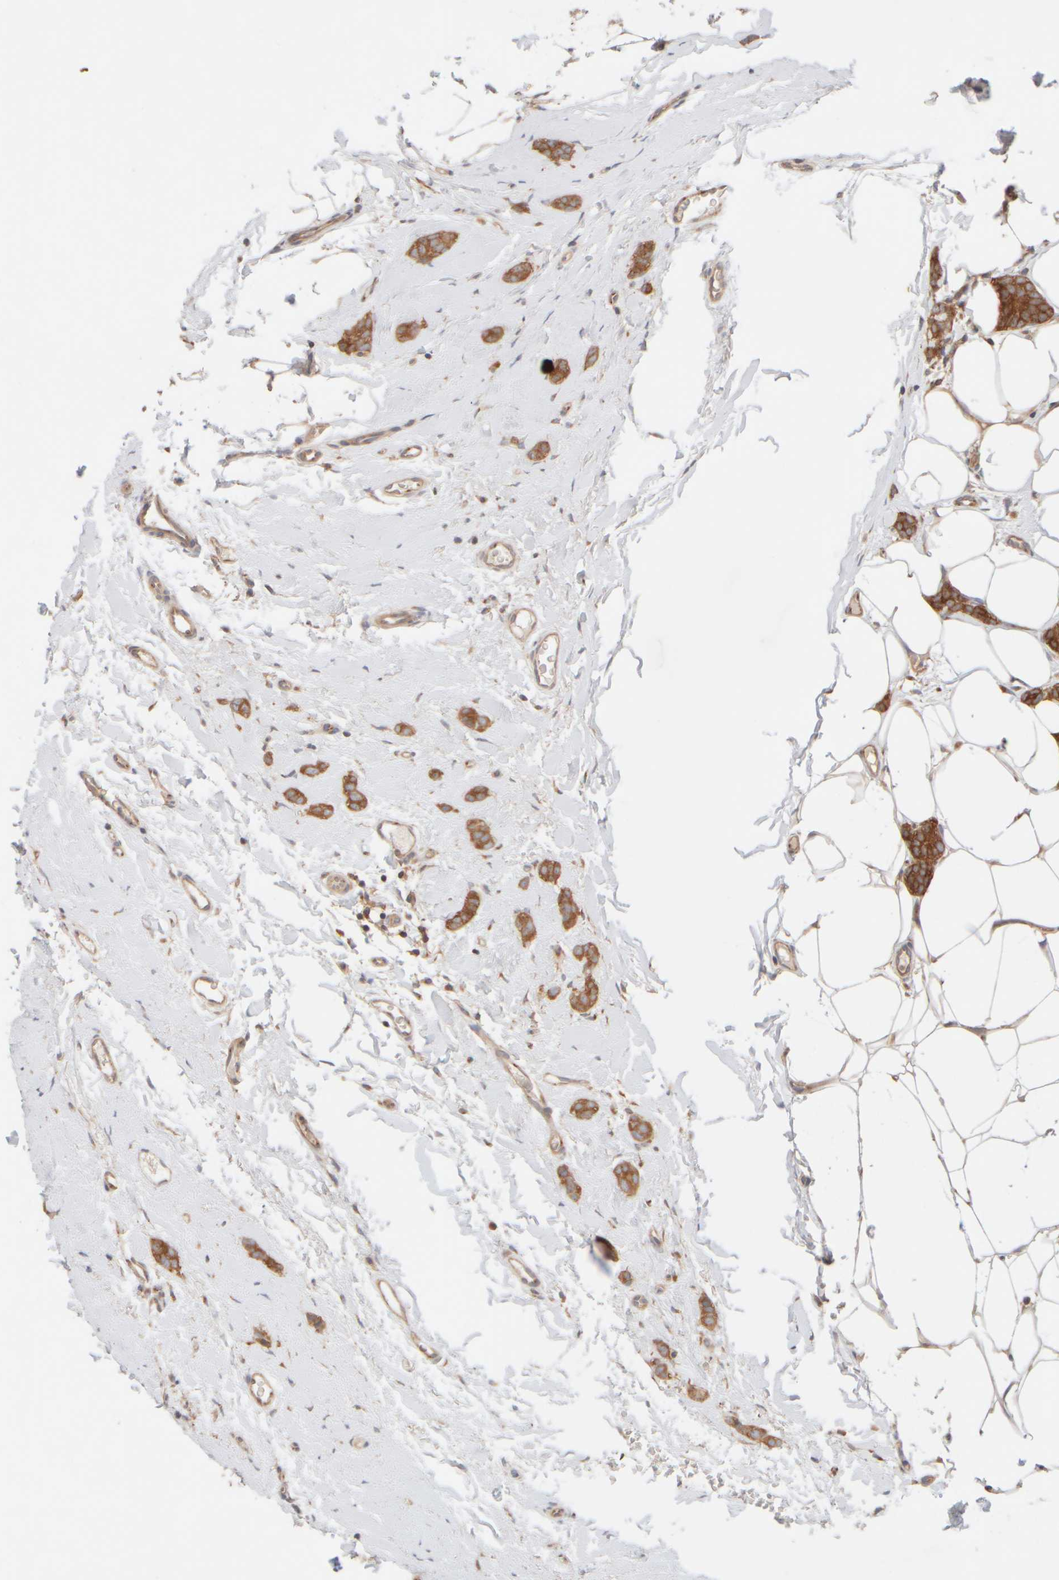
{"staining": {"intensity": "strong", "quantity": ">75%", "location": "cytoplasmic/membranous"}, "tissue": "breast cancer", "cell_type": "Tumor cells", "image_type": "cancer", "snomed": [{"axis": "morphology", "description": "Lobular carcinoma"}, {"axis": "topography", "description": "Skin"}, {"axis": "topography", "description": "Breast"}], "caption": "A high amount of strong cytoplasmic/membranous staining is appreciated in about >75% of tumor cells in breast lobular carcinoma tissue.", "gene": "RABEP1", "patient": {"sex": "female", "age": 46}}